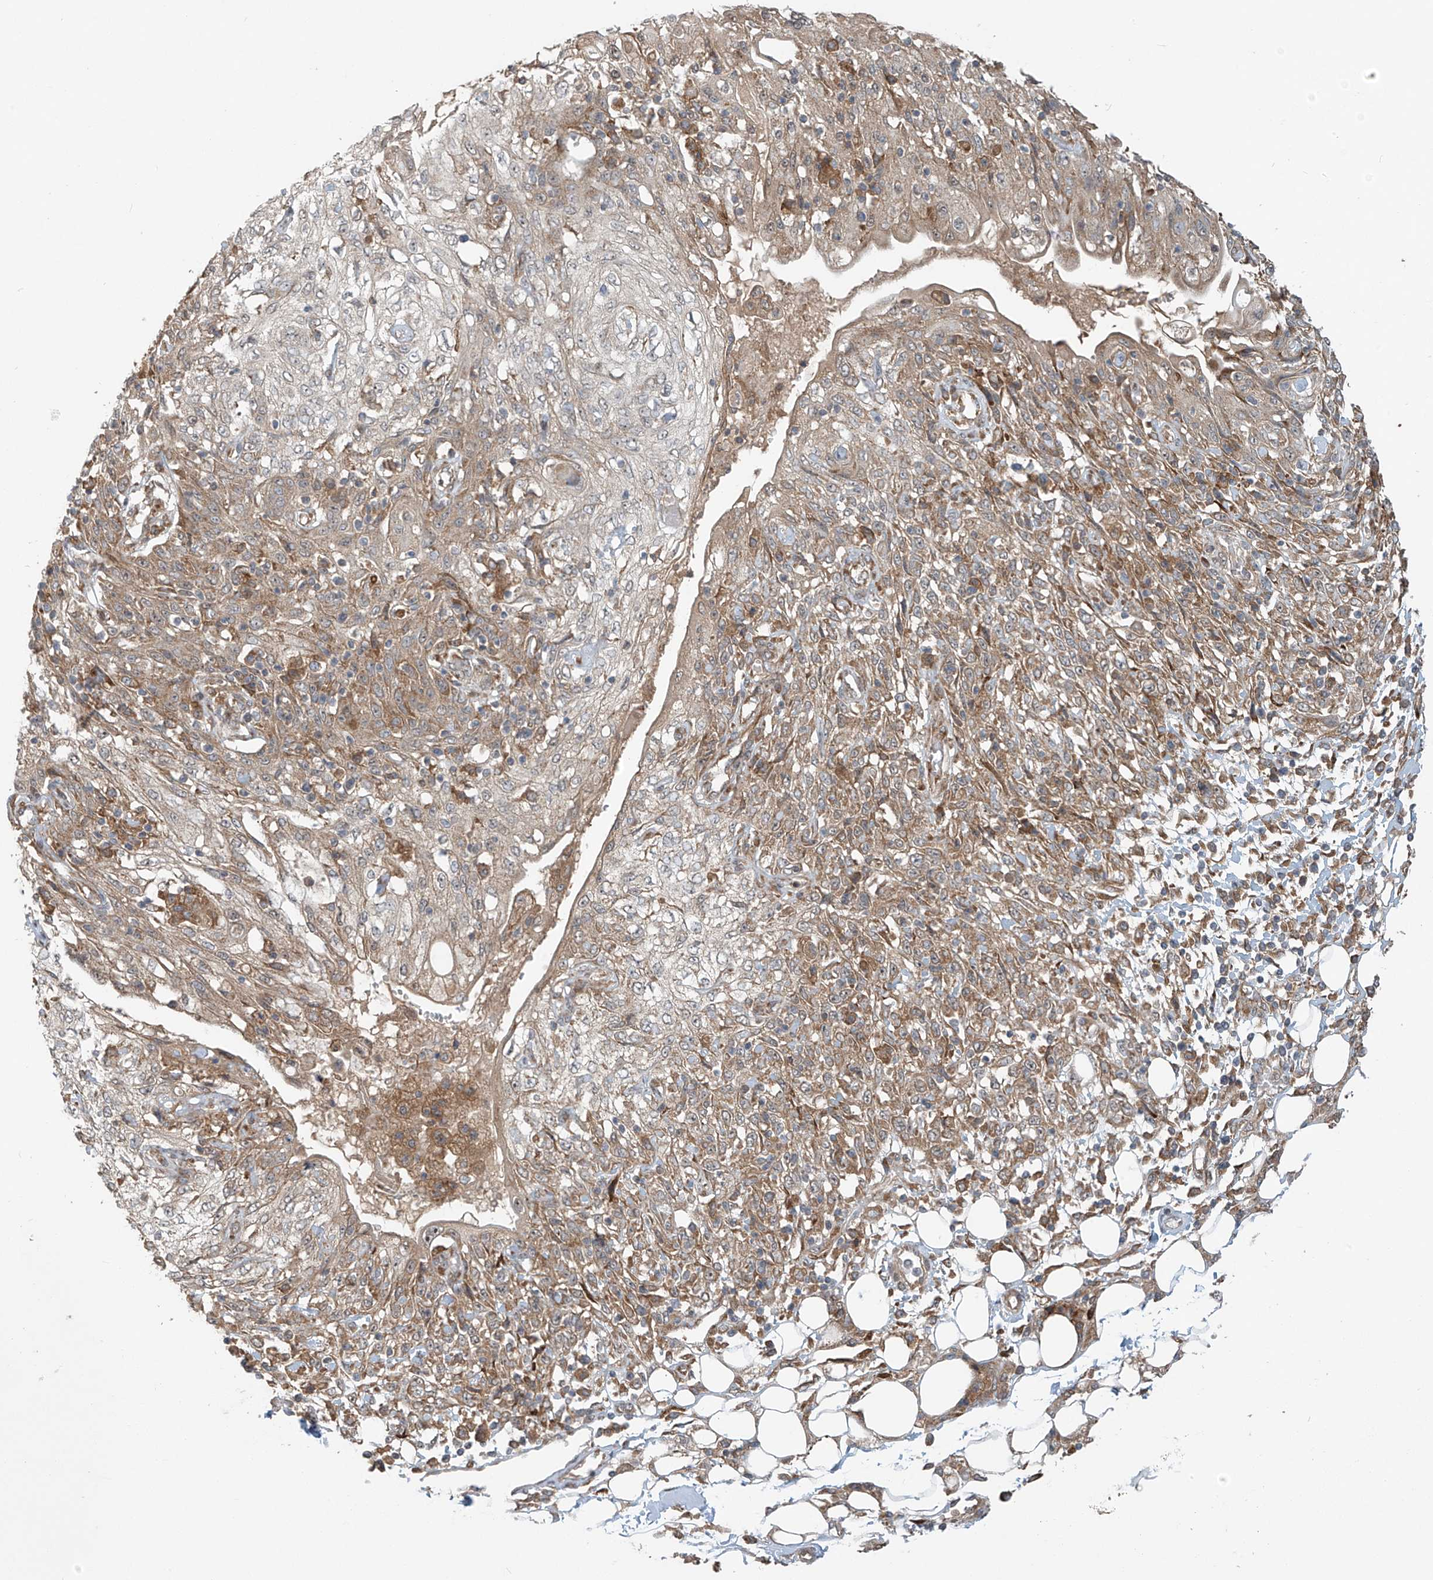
{"staining": {"intensity": "moderate", "quantity": ">75%", "location": "cytoplasmic/membranous"}, "tissue": "skin cancer", "cell_type": "Tumor cells", "image_type": "cancer", "snomed": [{"axis": "morphology", "description": "Squamous cell carcinoma, NOS"}, {"axis": "morphology", "description": "Squamous cell carcinoma, metastatic, NOS"}, {"axis": "topography", "description": "Skin"}, {"axis": "topography", "description": "Lymph node"}], "caption": "Skin cancer stained with a brown dye shows moderate cytoplasmic/membranous positive staining in approximately >75% of tumor cells.", "gene": "KATNIP", "patient": {"sex": "male", "age": 75}}